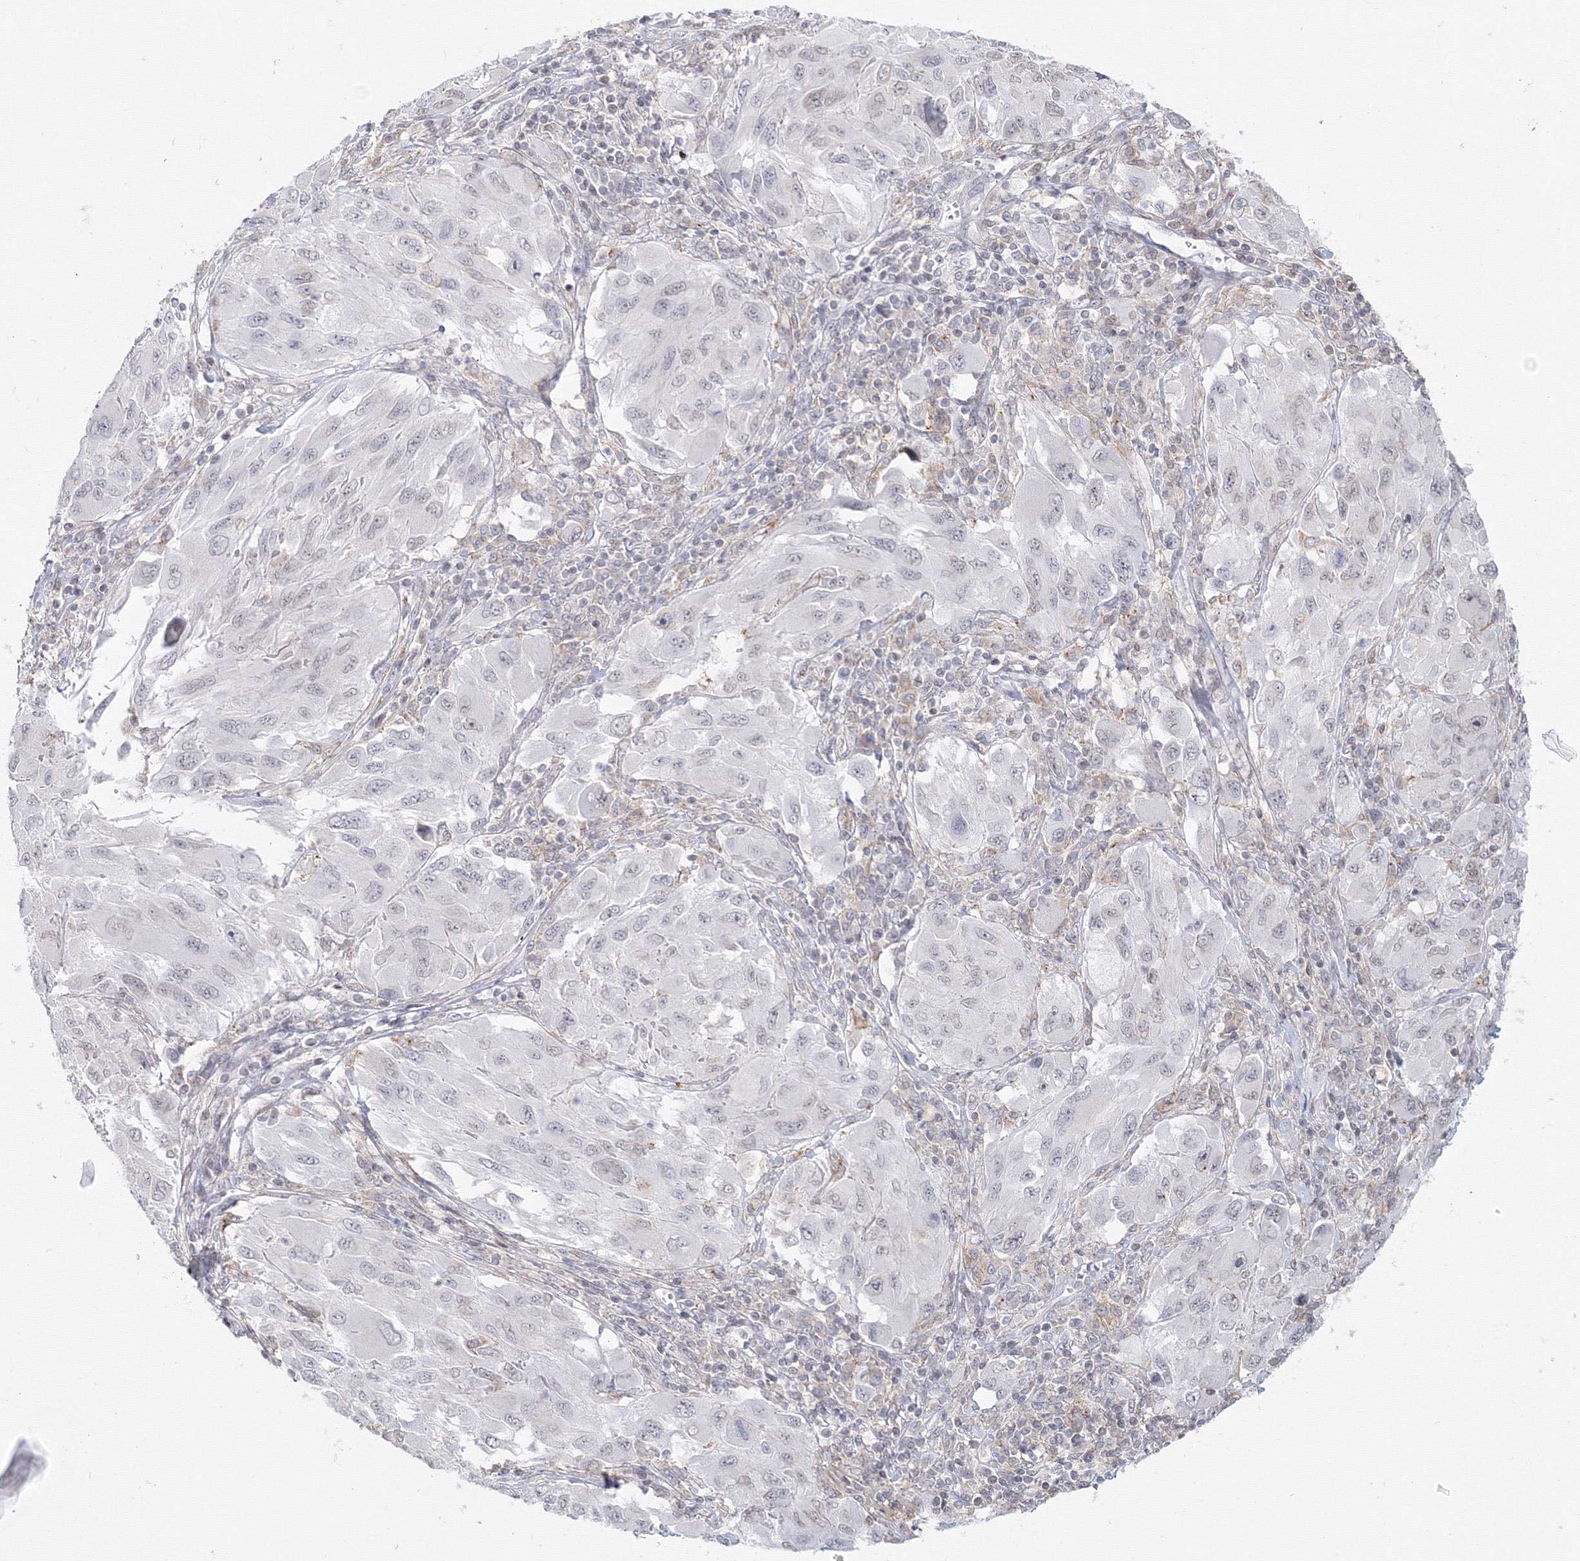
{"staining": {"intensity": "negative", "quantity": "none", "location": "none"}, "tissue": "melanoma", "cell_type": "Tumor cells", "image_type": "cancer", "snomed": [{"axis": "morphology", "description": "Malignant melanoma, NOS"}, {"axis": "topography", "description": "Skin"}], "caption": "Image shows no protein positivity in tumor cells of melanoma tissue.", "gene": "SLC7A7", "patient": {"sex": "female", "age": 91}}